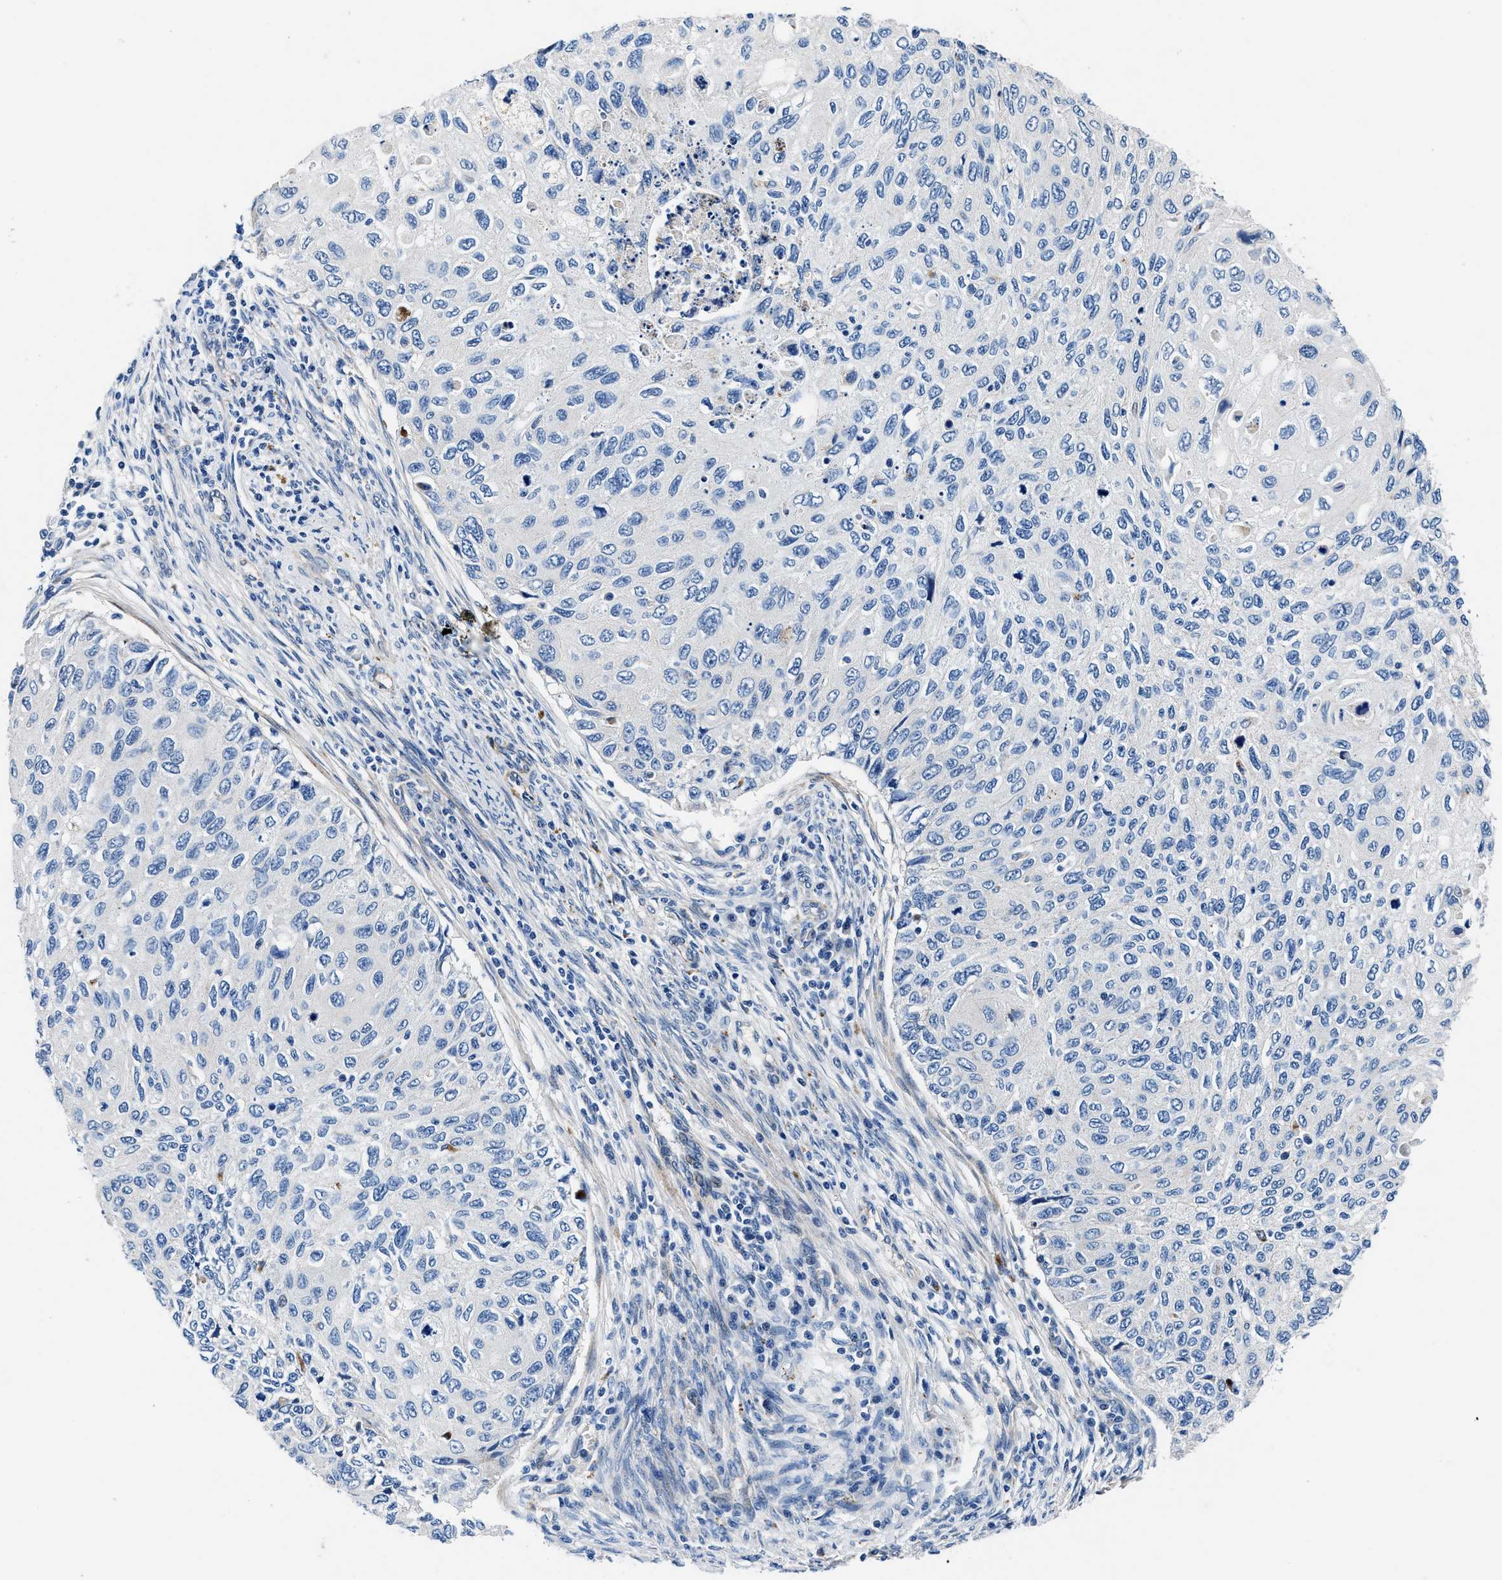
{"staining": {"intensity": "negative", "quantity": "none", "location": "none"}, "tissue": "cervical cancer", "cell_type": "Tumor cells", "image_type": "cancer", "snomed": [{"axis": "morphology", "description": "Squamous cell carcinoma, NOS"}, {"axis": "topography", "description": "Cervix"}], "caption": "This photomicrograph is of cervical cancer stained with immunohistochemistry (IHC) to label a protein in brown with the nuclei are counter-stained blue. There is no positivity in tumor cells. (DAB IHC with hematoxylin counter stain).", "gene": "DAG1", "patient": {"sex": "female", "age": 70}}